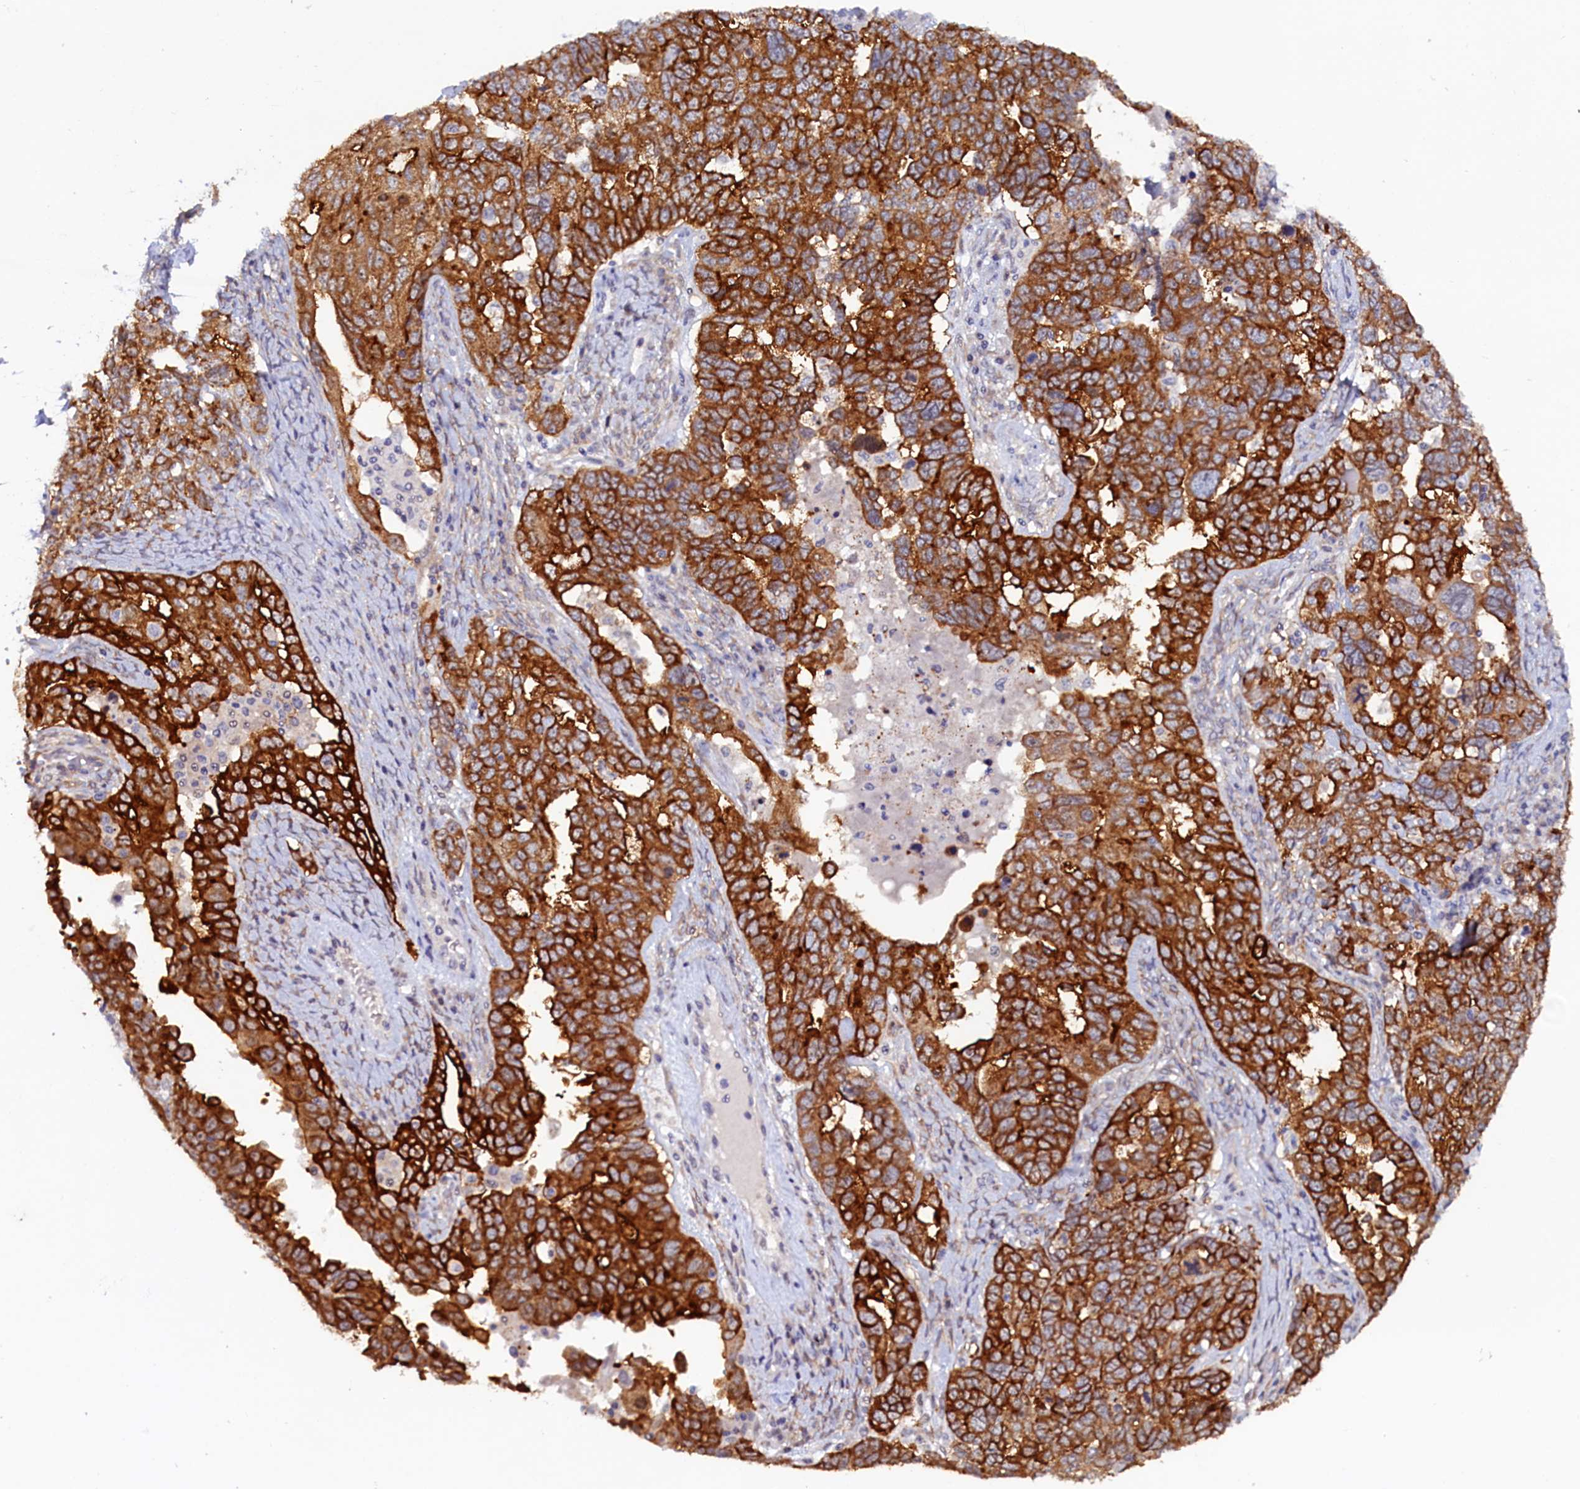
{"staining": {"intensity": "strong", "quantity": ">75%", "location": "cytoplasmic/membranous"}, "tissue": "ovarian cancer", "cell_type": "Tumor cells", "image_type": "cancer", "snomed": [{"axis": "morphology", "description": "Carcinoma, endometroid"}, {"axis": "topography", "description": "Ovary"}], "caption": "Immunohistochemical staining of human ovarian endometroid carcinoma demonstrates high levels of strong cytoplasmic/membranous protein expression in about >75% of tumor cells.", "gene": "PACSIN3", "patient": {"sex": "female", "age": 62}}